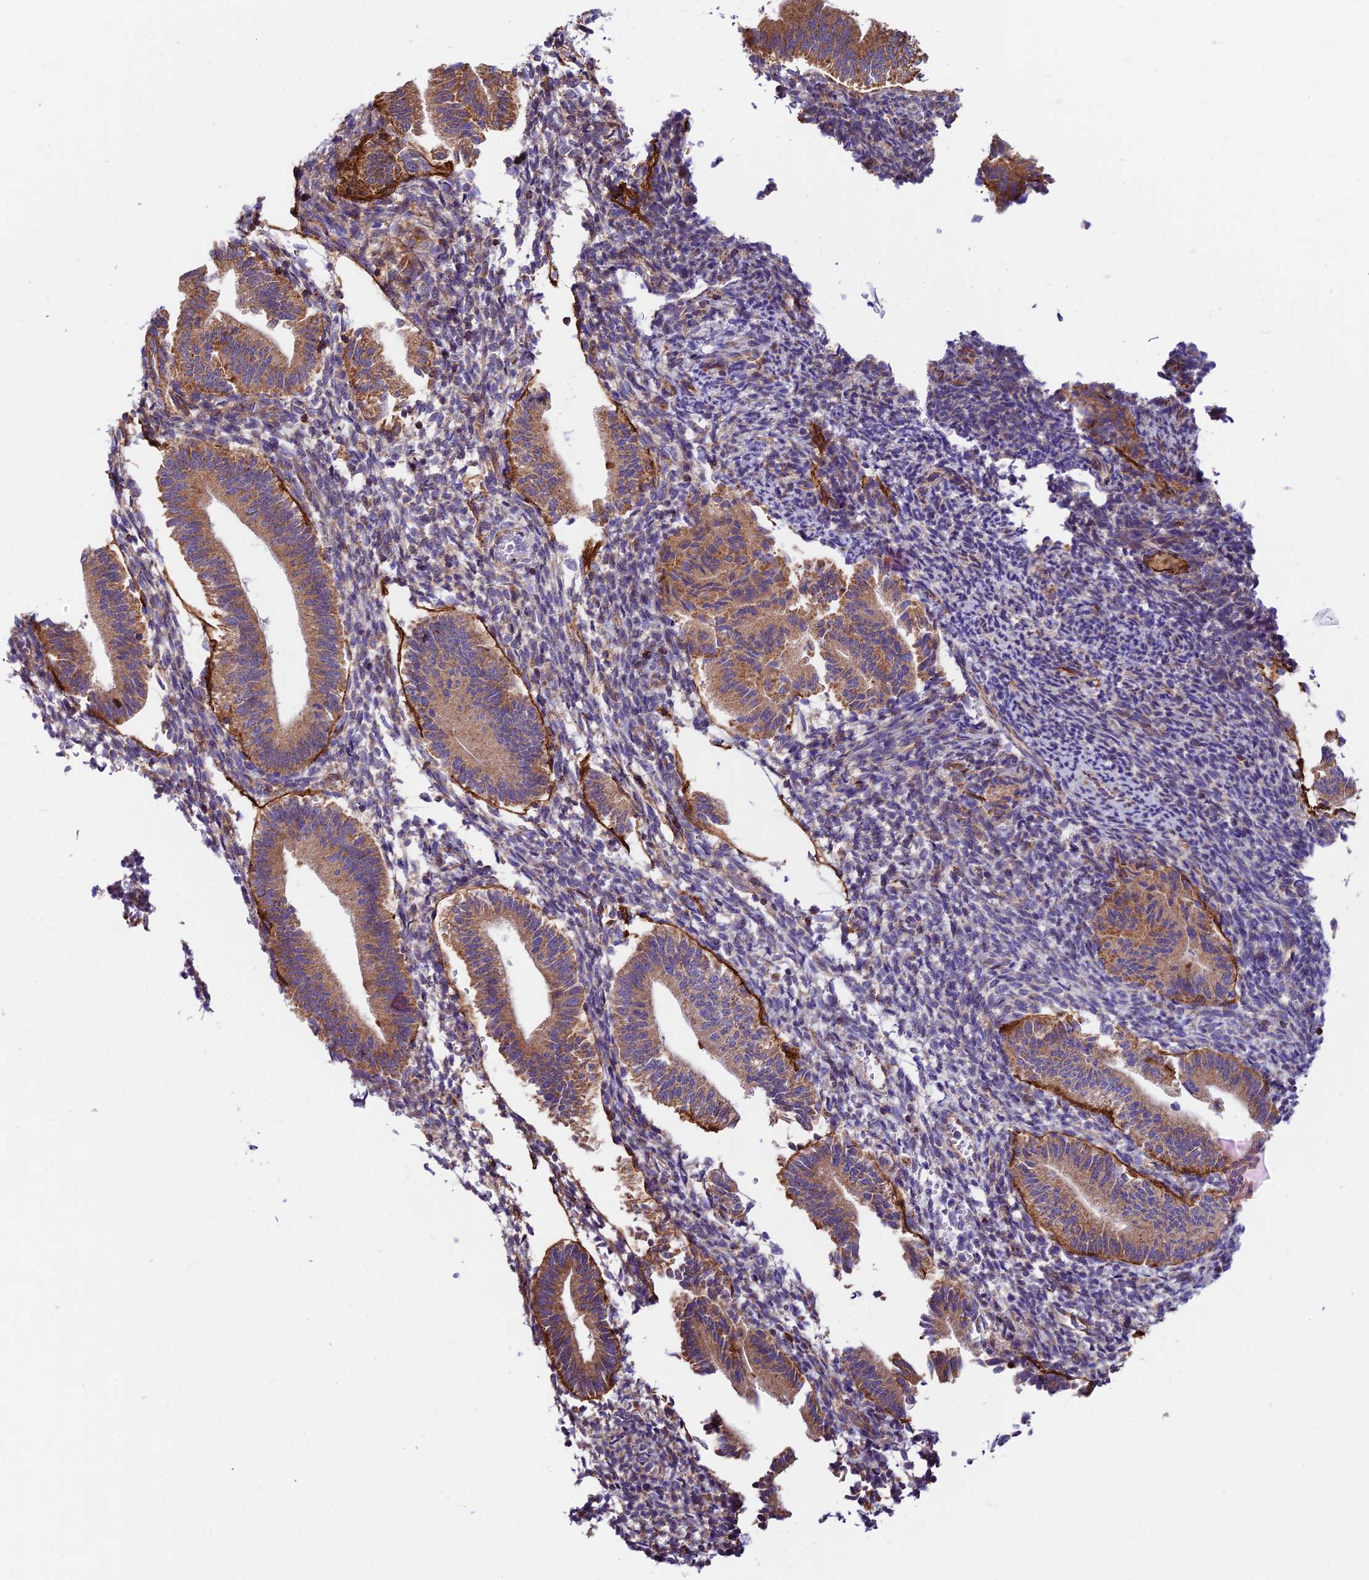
{"staining": {"intensity": "moderate", "quantity": "<25%", "location": "cytoplasmic/membranous"}, "tissue": "endometrium", "cell_type": "Cells in endometrial stroma", "image_type": "normal", "snomed": [{"axis": "morphology", "description": "Normal tissue, NOS"}, {"axis": "topography", "description": "Endometrium"}], "caption": "This is a photomicrograph of immunohistochemistry (IHC) staining of unremarkable endometrium, which shows moderate expression in the cytoplasmic/membranous of cells in endometrial stroma.", "gene": "VPS13C", "patient": {"sex": "female", "age": 25}}